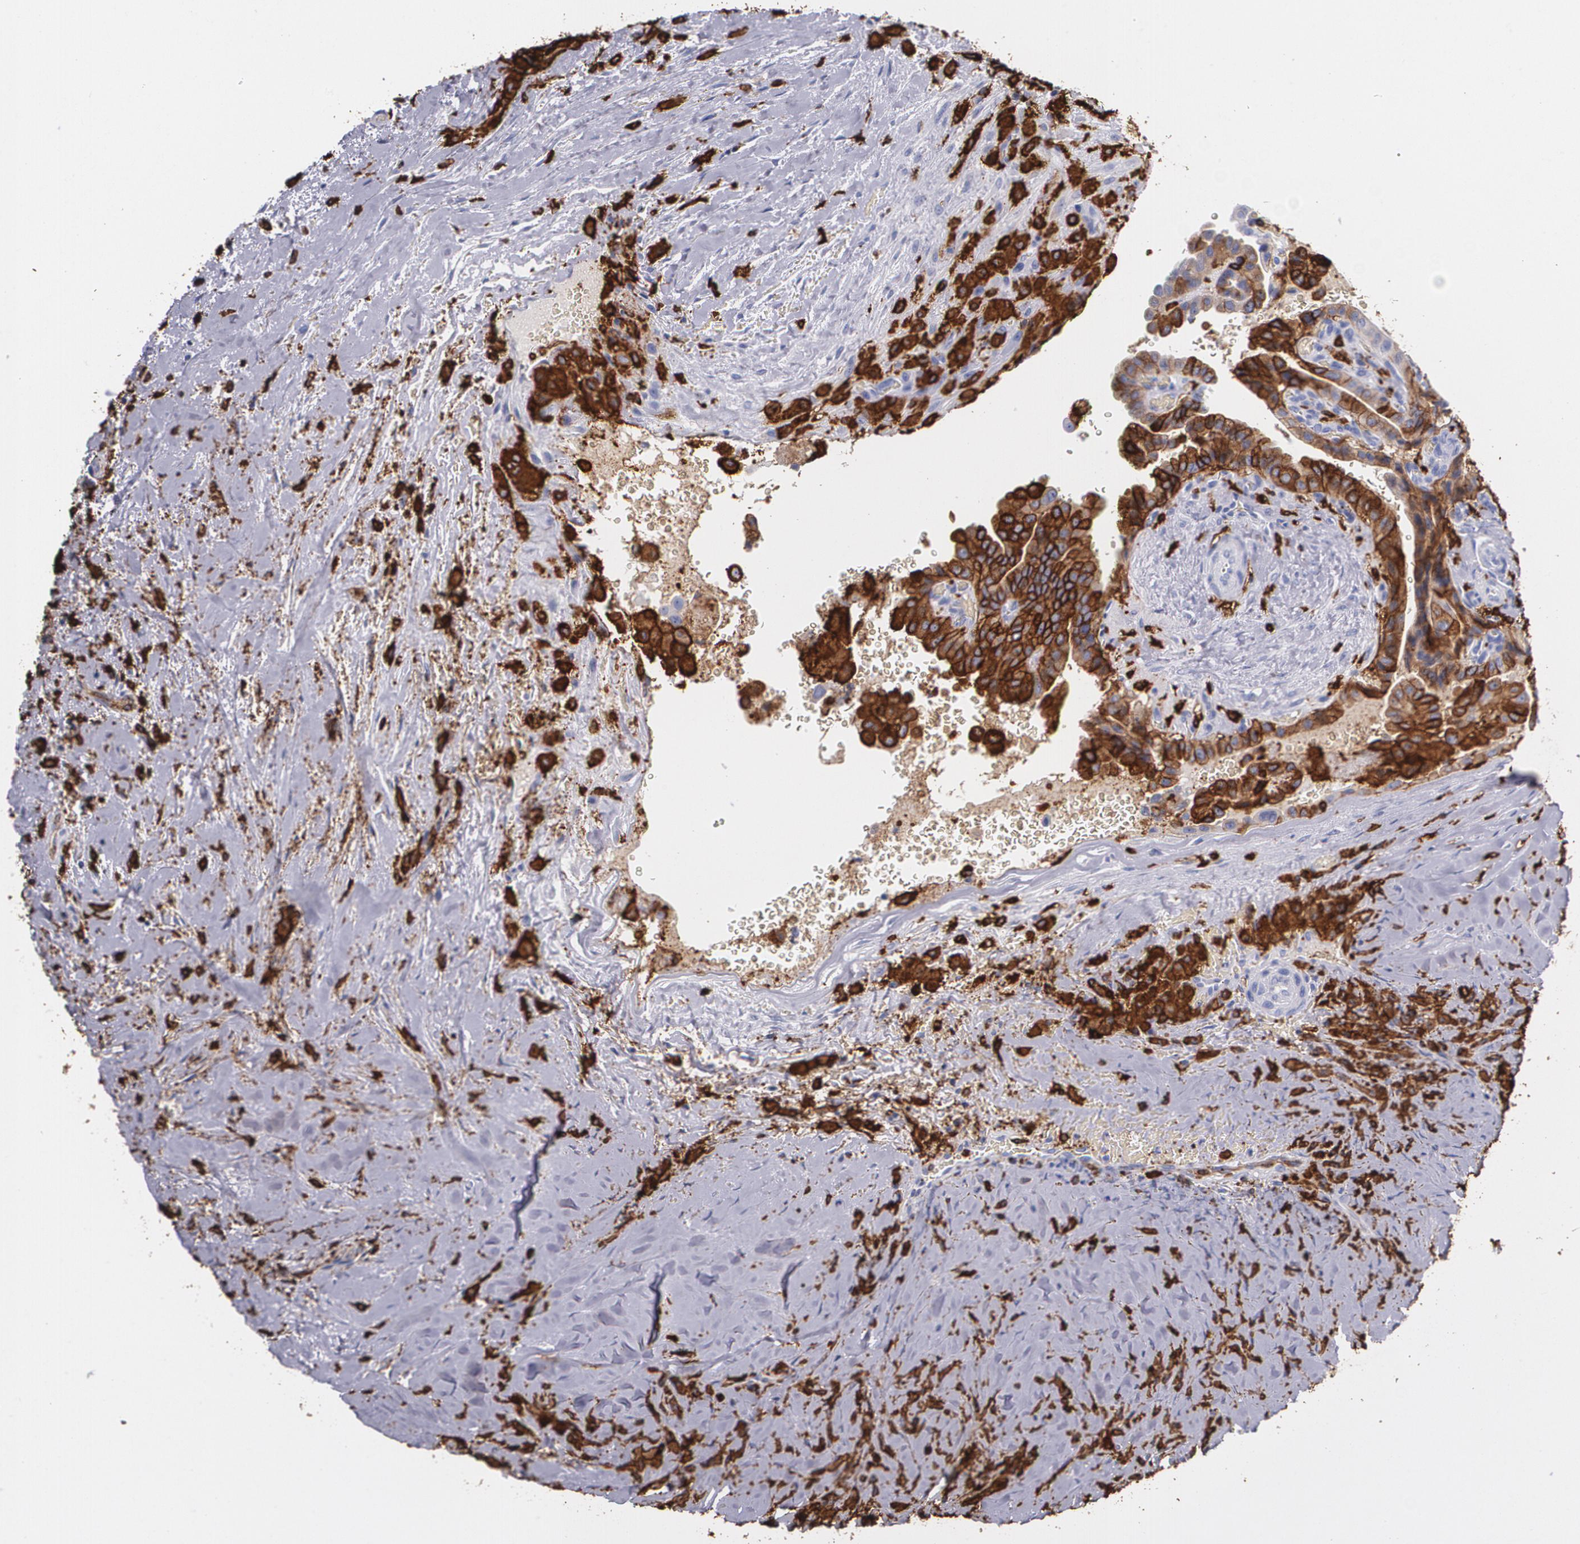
{"staining": {"intensity": "strong", "quantity": ">75%", "location": "cytoplasmic/membranous"}, "tissue": "thyroid cancer", "cell_type": "Tumor cells", "image_type": "cancer", "snomed": [{"axis": "morphology", "description": "Papillary adenocarcinoma, NOS"}, {"axis": "topography", "description": "Thyroid gland"}], "caption": "Immunohistochemical staining of human thyroid cancer reveals strong cytoplasmic/membranous protein expression in approximately >75% of tumor cells. Immunohistochemistry (ihc) stains the protein in brown and the nuclei are stained blue.", "gene": "HLA-DRA", "patient": {"sex": "male", "age": 87}}